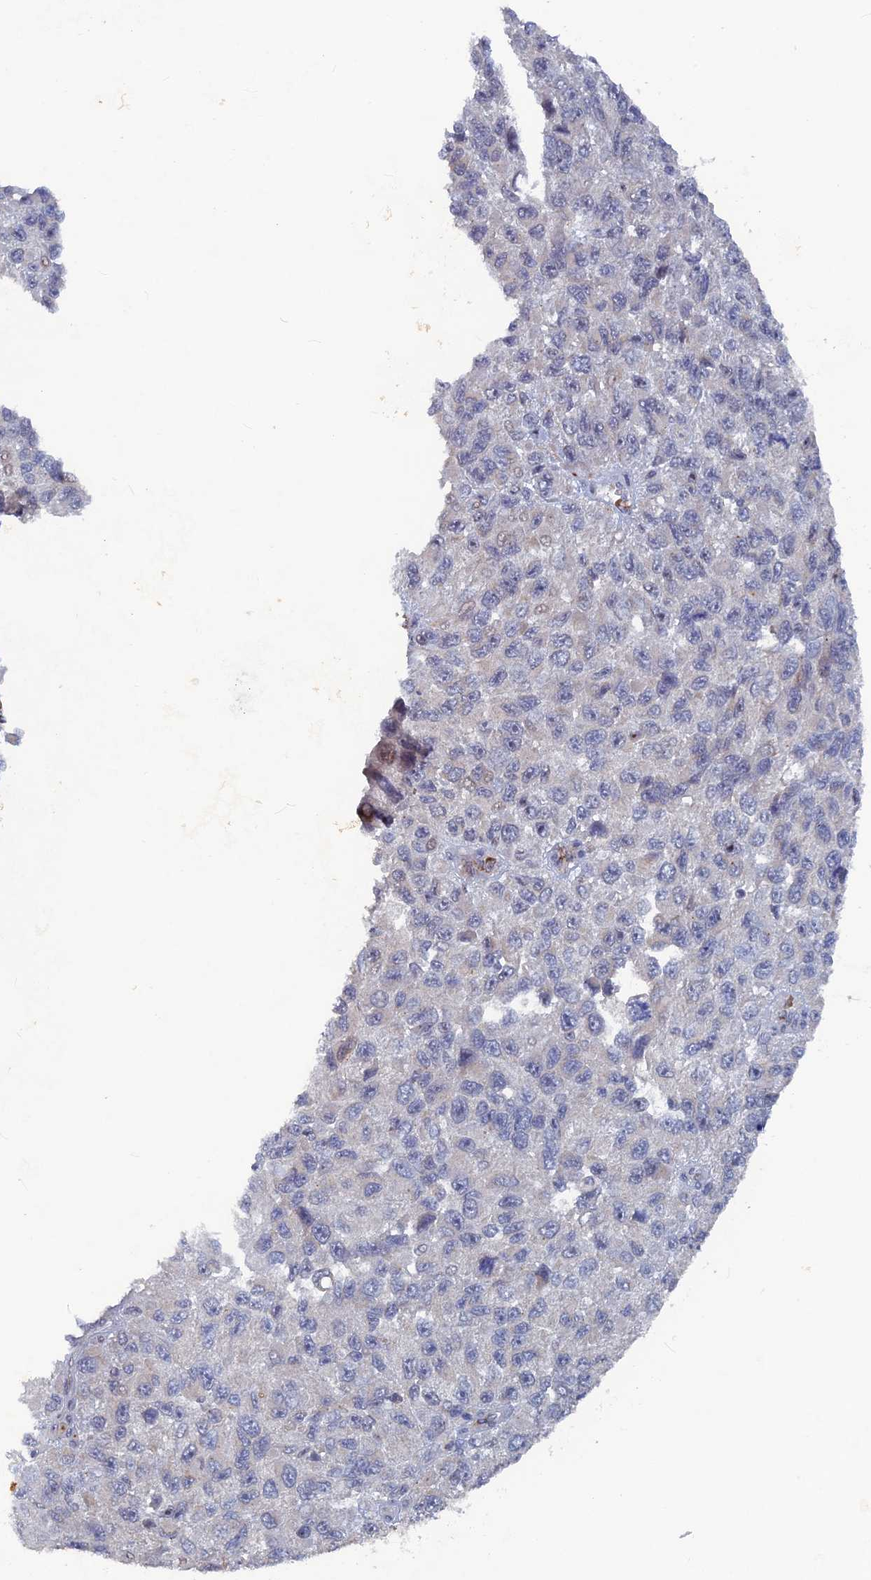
{"staining": {"intensity": "negative", "quantity": "none", "location": "none"}, "tissue": "melanoma", "cell_type": "Tumor cells", "image_type": "cancer", "snomed": [{"axis": "morphology", "description": "Normal tissue, NOS"}, {"axis": "morphology", "description": "Malignant melanoma, NOS"}, {"axis": "topography", "description": "Skin"}], "caption": "Immunohistochemical staining of human melanoma shows no significant staining in tumor cells. (DAB immunohistochemistry (IHC) visualized using brightfield microscopy, high magnification).", "gene": "SH3D21", "patient": {"sex": "female", "age": 96}}